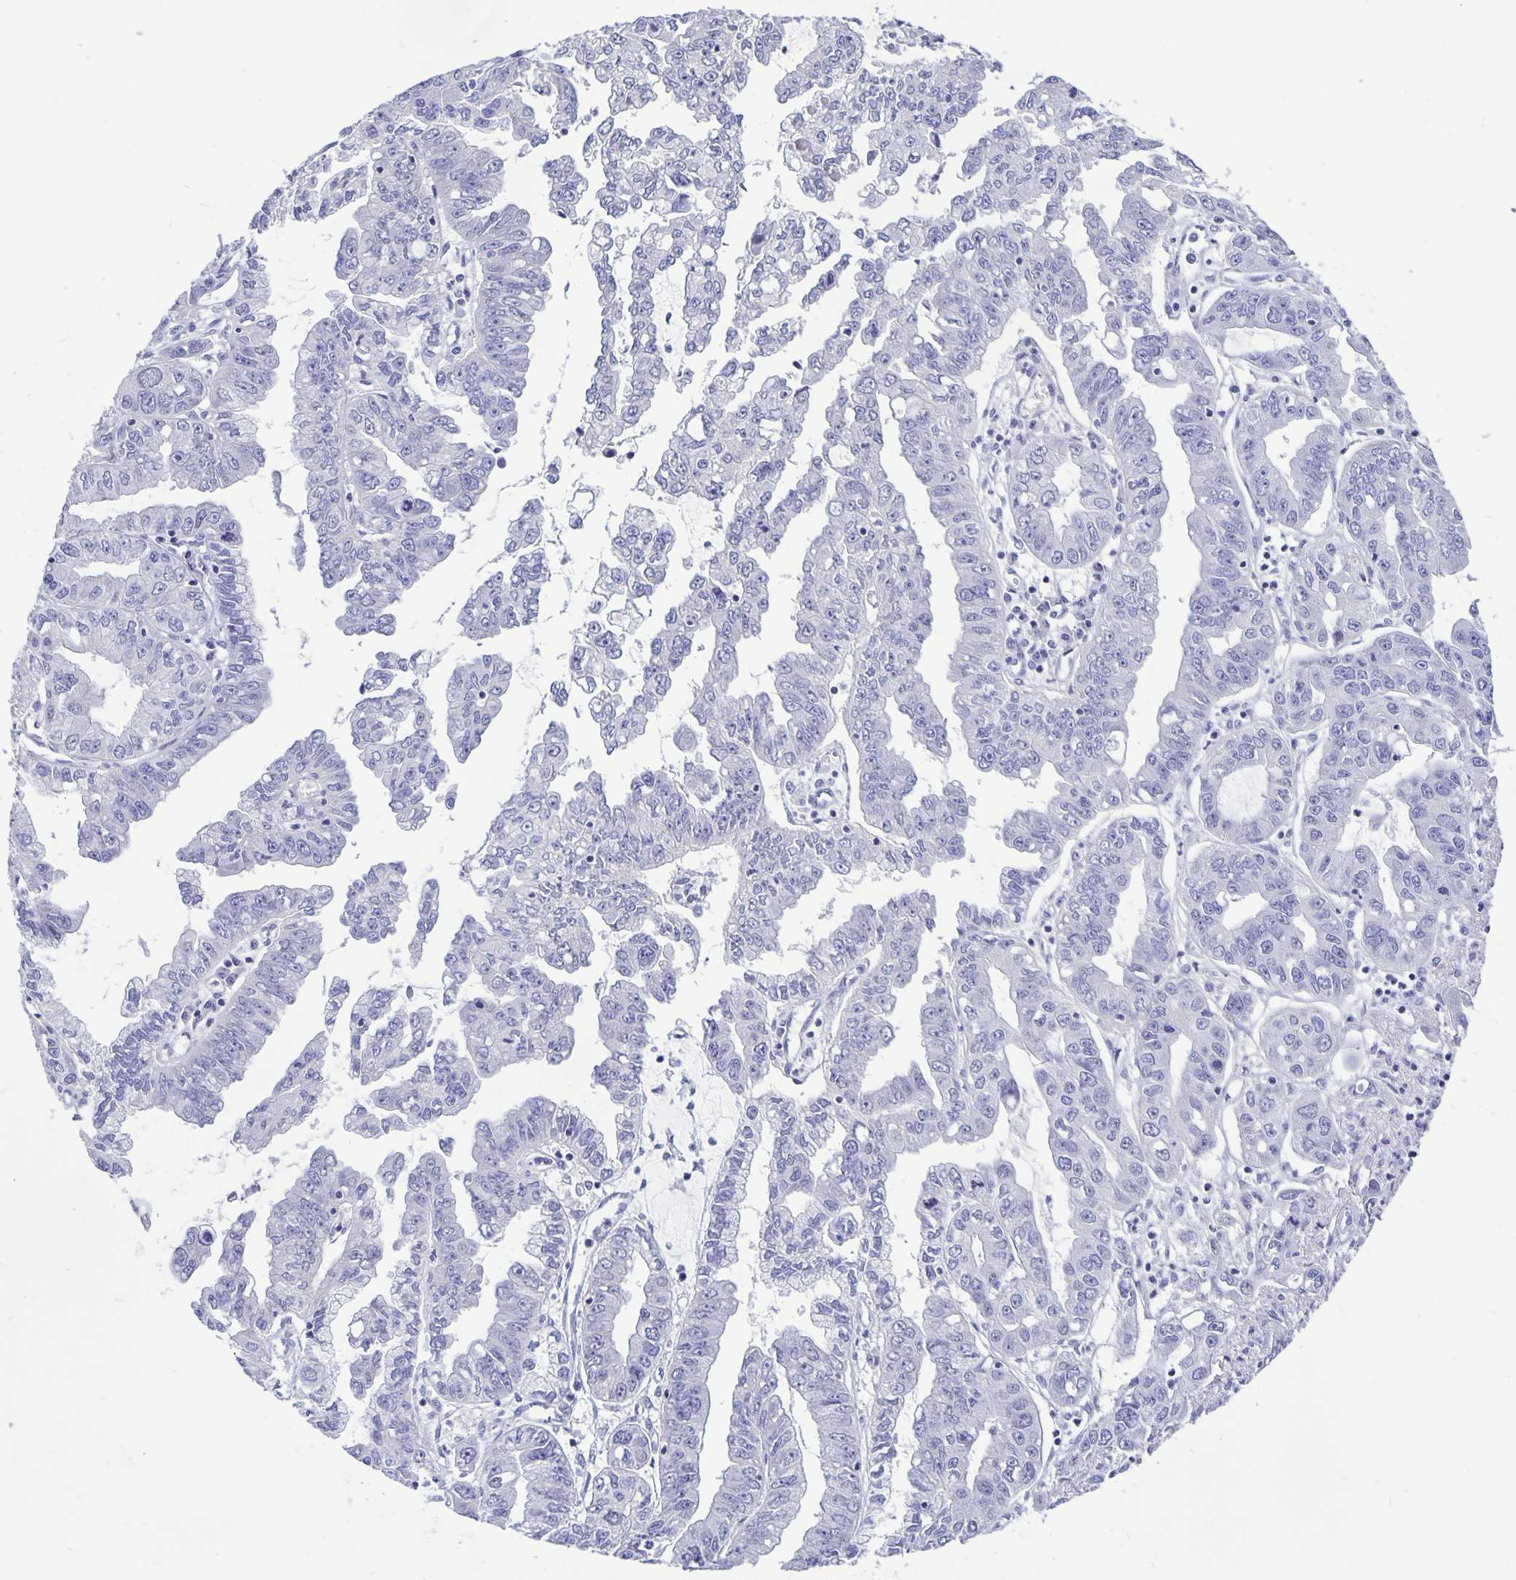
{"staining": {"intensity": "negative", "quantity": "none", "location": "none"}, "tissue": "liver cancer", "cell_type": "Tumor cells", "image_type": "cancer", "snomed": [{"axis": "morphology", "description": "Cholangiocarcinoma"}, {"axis": "topography", "description": "Liver"}], "caption": "Liver cancer (cholangiocarcinoma) was stained to show a protein in brown. There is no significant expression in tumor cells.", "gene": "ERMN", "patient": {"sex": "male", "age": 58}}